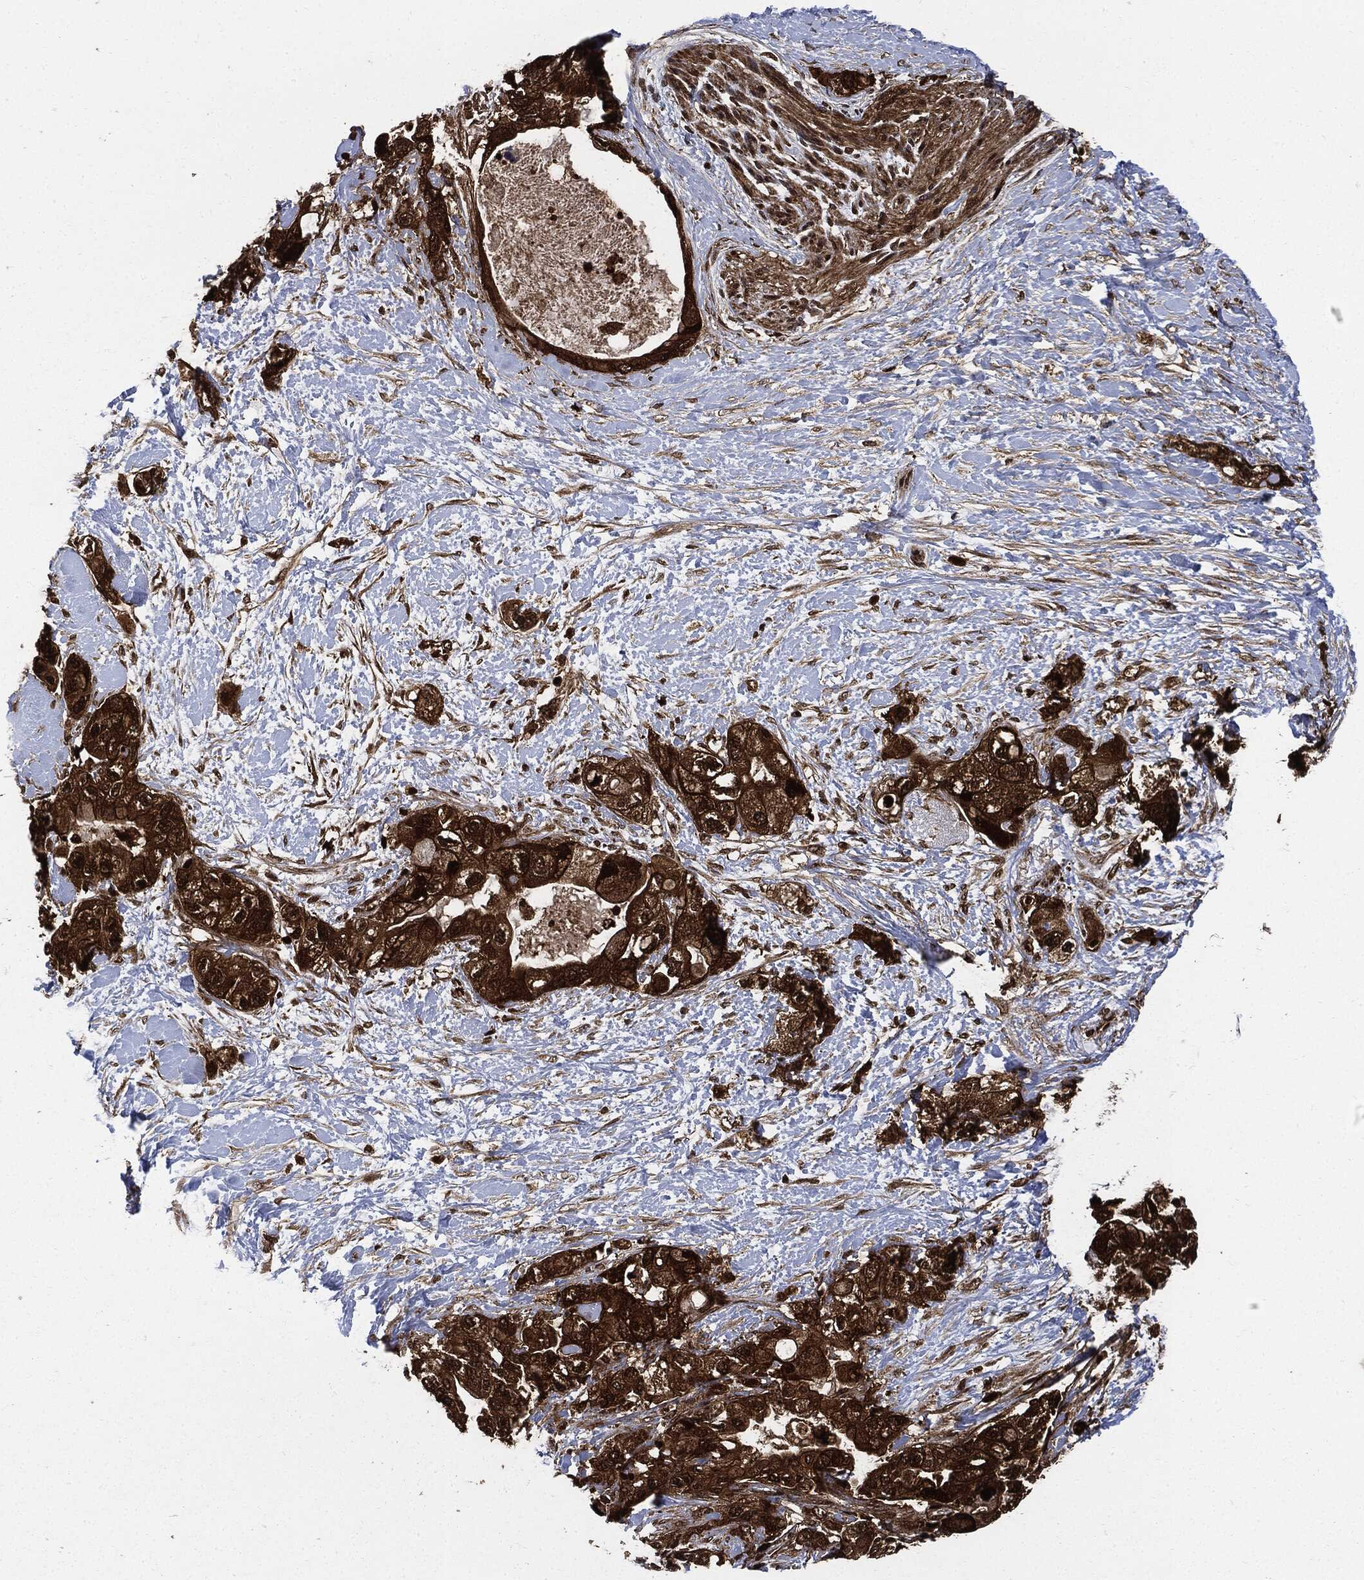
{"staining": {"intensity": "strong", "quantity": ">75%", "location": "cytoplasmic/membranous"}, "tissue": "pancreatic cancer", "cell_type": "Tumor cells", "image_type": "cancer", "snomed": [{"axis": "morphology", "description": "Adenocarcinoma, NOS"}, {"axis": "topography", "description": "Pancreas"}], "caption": "Pancreatic cancer (adenocarcinoma) stained for a protein demonstrates strong cytoplasmic/membranous positivity in tumor cells.", "gene": "YWHAB", "patient": {"sex": "female", "age": 56}}